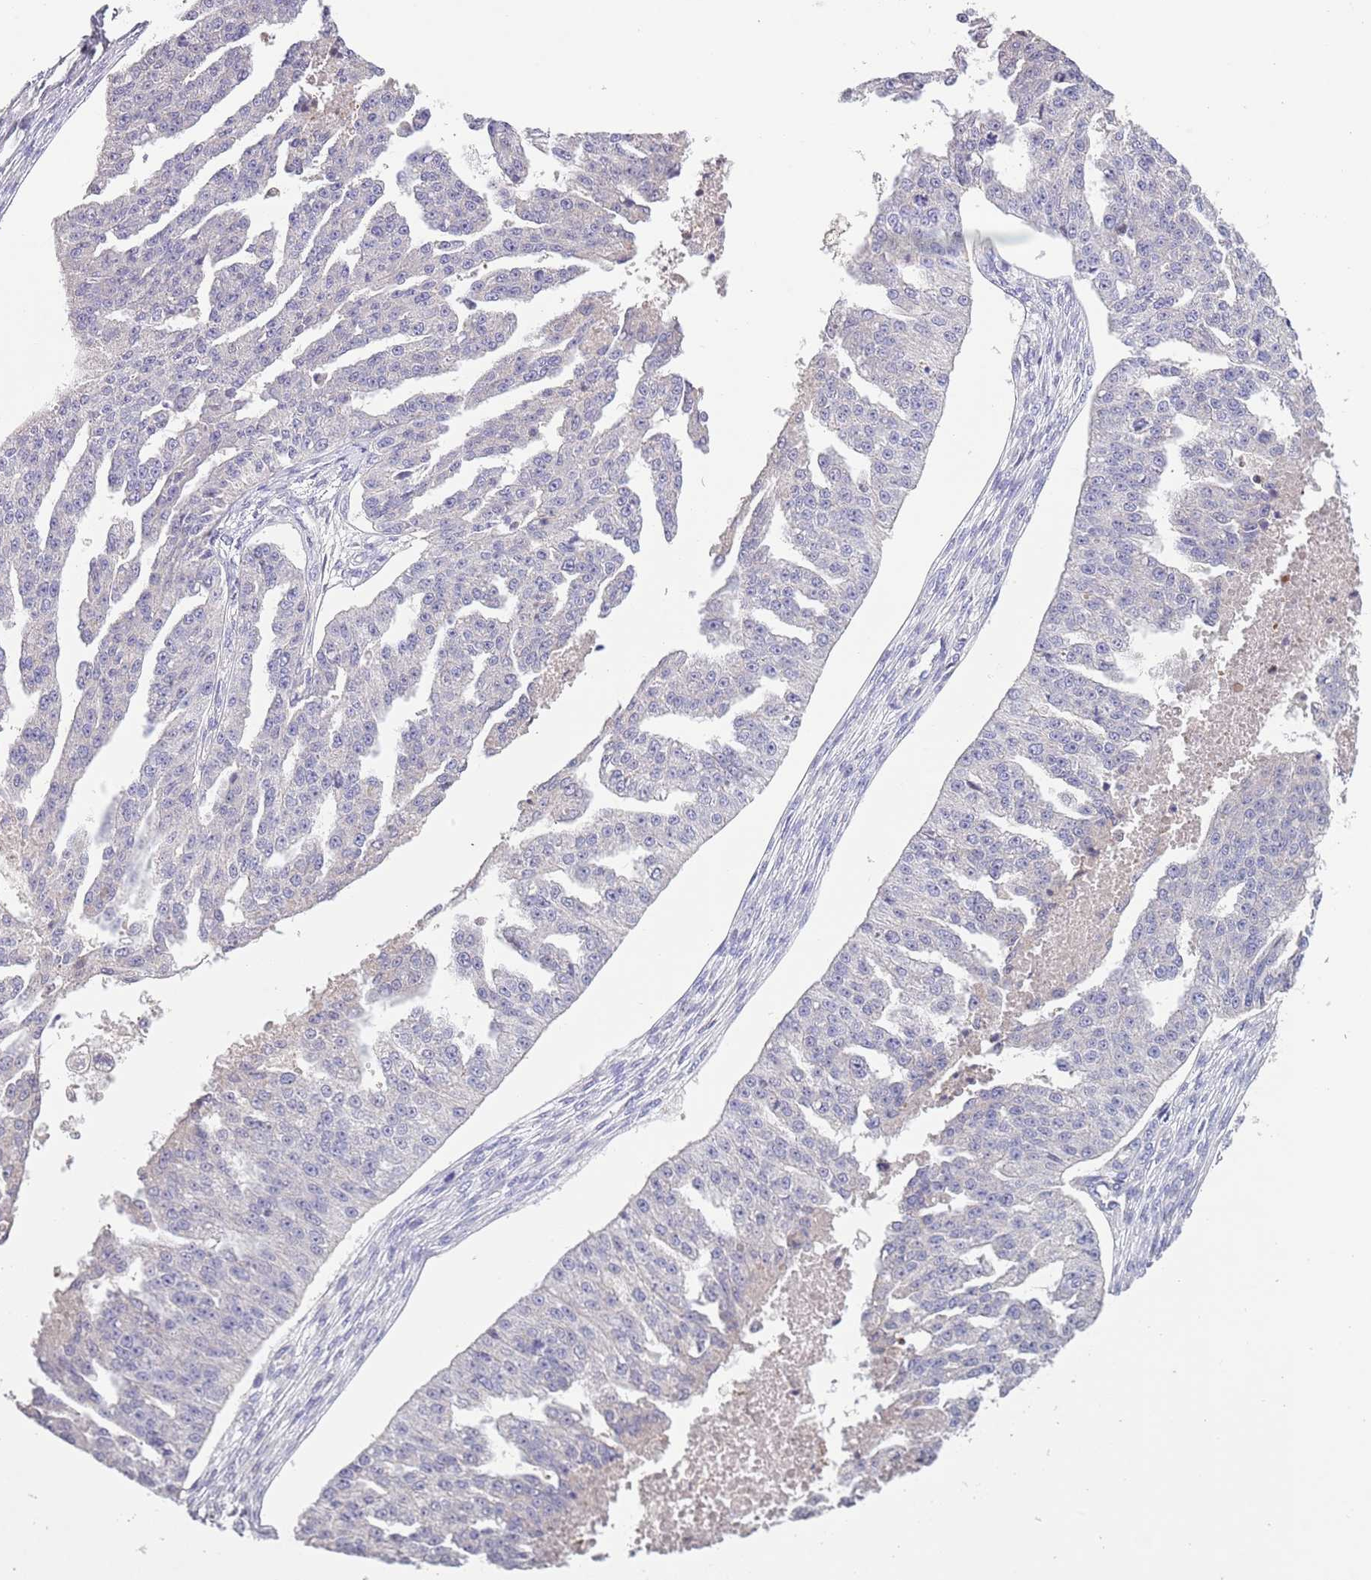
{"staining": {"intensity": "negative", "quantity": "none", "location": "none"}, "tissue": "ovarian cancer", "cell_type": "Tumor cells", "image_type": "cancer", "snomed": [{"axis": "morphology", "description": "Cystadenocarcinoma, serous, NOS"}, {"axis": "topography", "description": "Ovary"}], "caption": "This is an IHC histopathology image of ovarian cancer. There is no expression in tumor cells.", "gene": "ZNF658", "patient": {"sex": "female", "age": 58}}